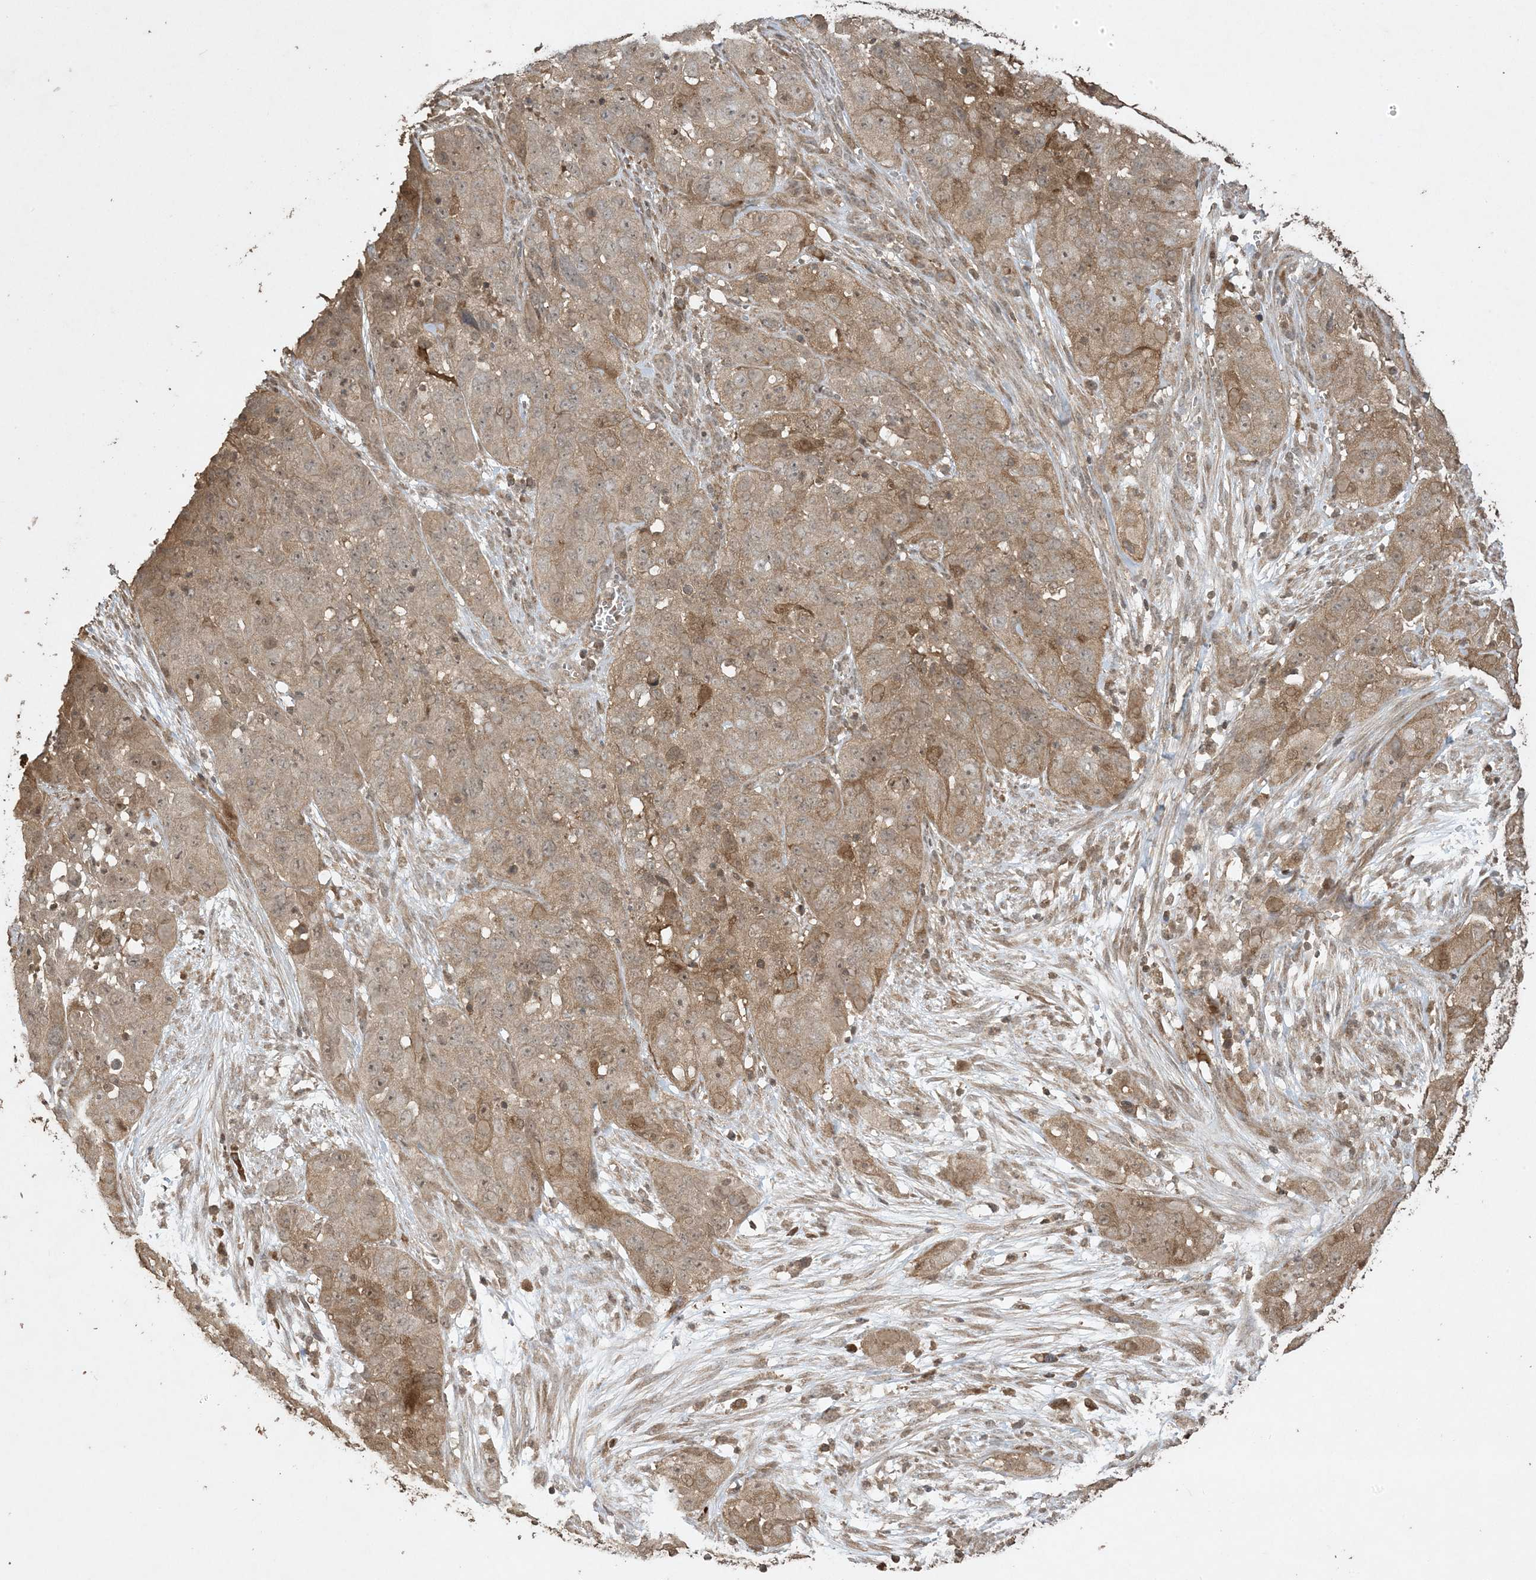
{"staining": {"intensity": "moderate", "quantity": "25%-75%", "location": "cytoplasmic/membranous"}, "tissue": "cervical cancer", "cell_type": "Tumor cells", "image_type": "cancer", "snomed": [{"axis": "morphology", "description": "Squamous cell carcinoma, NOS"}, {"axis": "topography", "description": "Cervix"}], "caption": "High-magnification brightfield microscopy of cervical cancer (squamous cell carcinoma) stained with DAB (brown) and counterstained with hematoxylin (blue). tumor cells exhibit moderate cytoplasmic/membranous staining is seen in about25%-75% of cells. (DAB IHC with brightfield microscopy, high magnification).", "gene": "EFCAB8", "patient": {"sex": "female", "age": 32}}